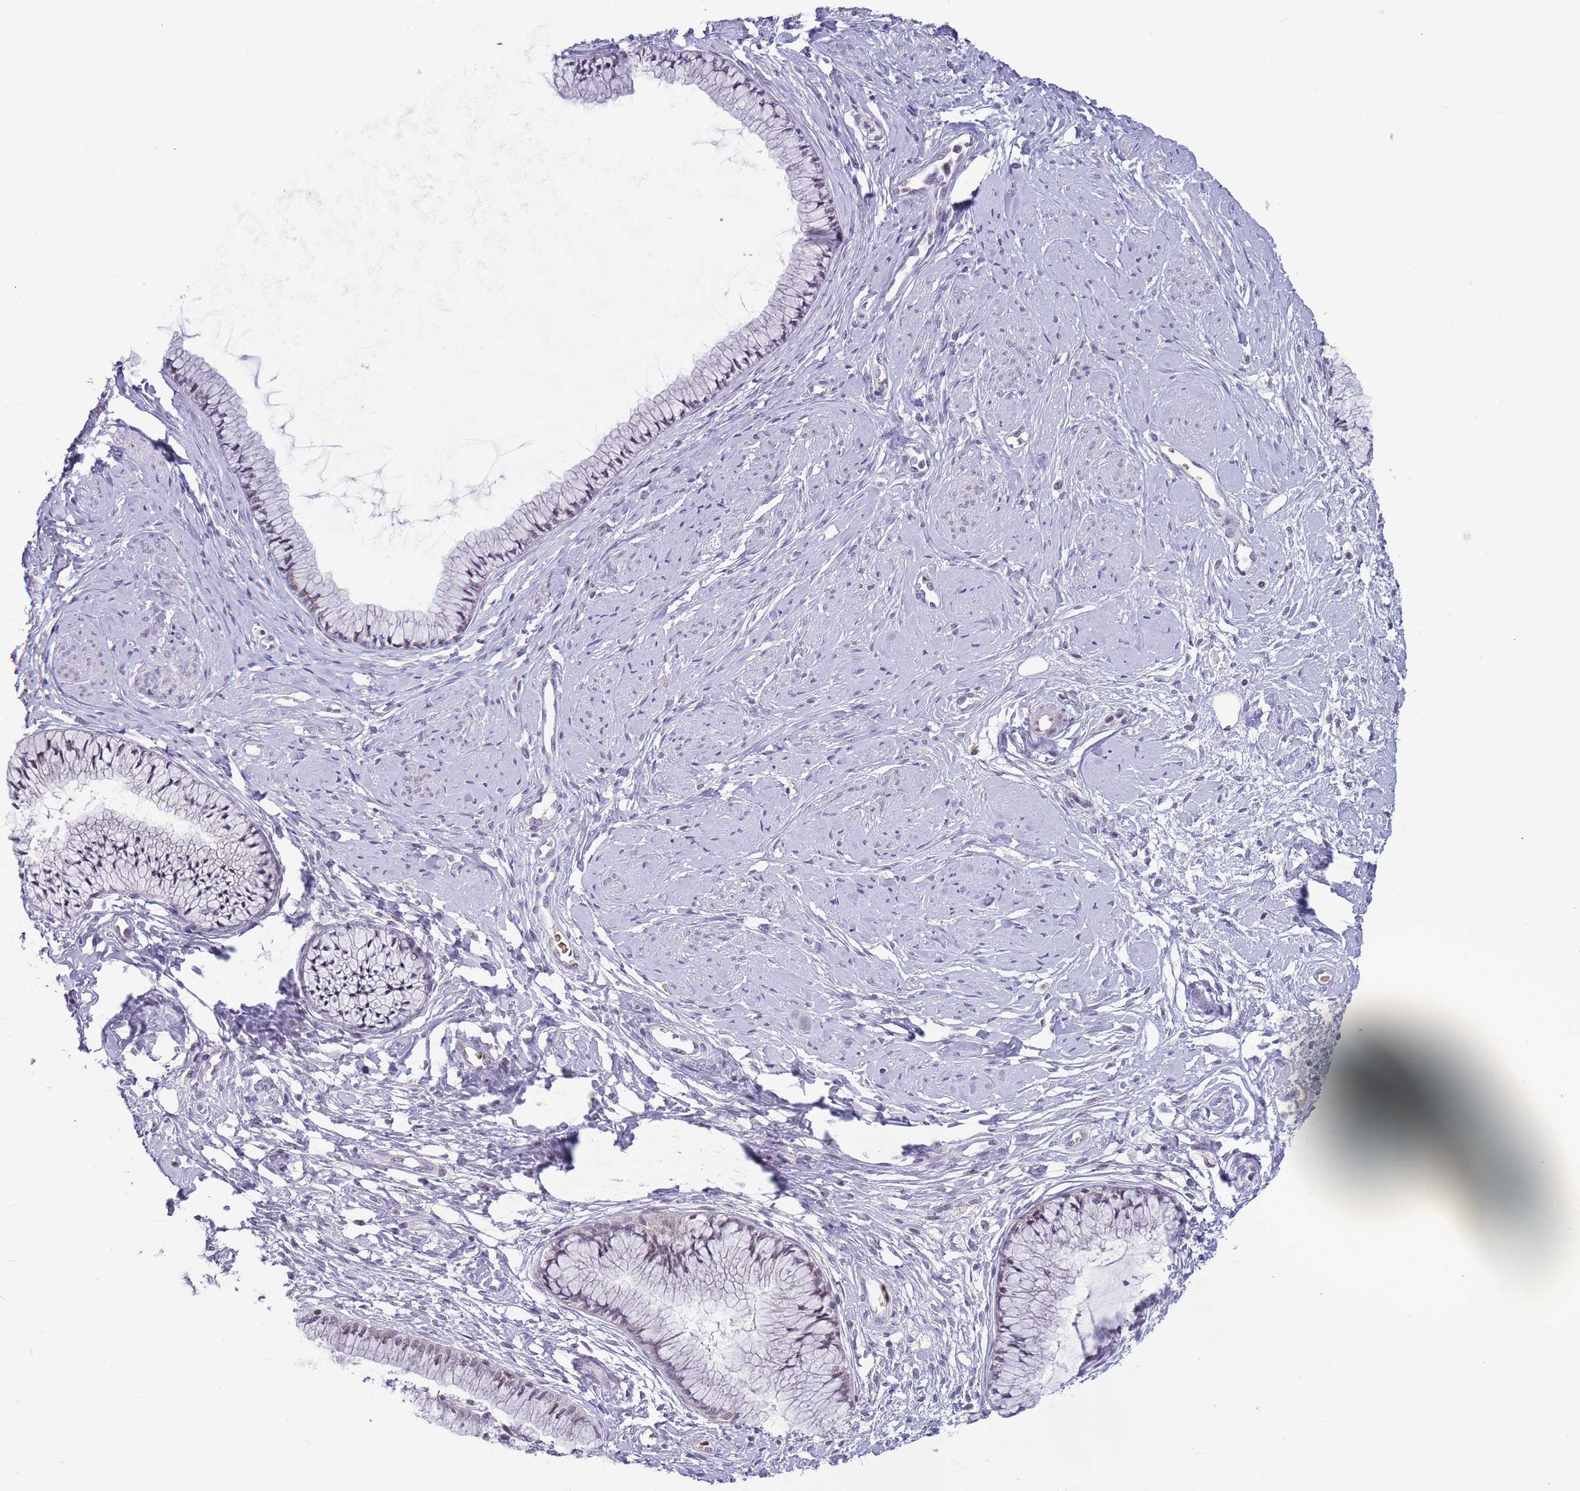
{"staining": {"intensity": "weak", "quantity": "25%-75%", "location": "cytoplasmic/membranous"}, "tissue": "cervix", "cell_type": "Glandular cells", "image_type": "normal", "snomed": [{"axis": "morphology", "description": "Normal tissue, NOS"}, {"axis": "topography", "description": "Cervix"}], "caption": "Immunohistochemistry of normal cervix displays low levels of weak cytoplasmic/membranous expression in approximately 25%-75% of glandular cells.", "gene": "LYPD6B", "patient": {"sex": "female", "age": 42}}